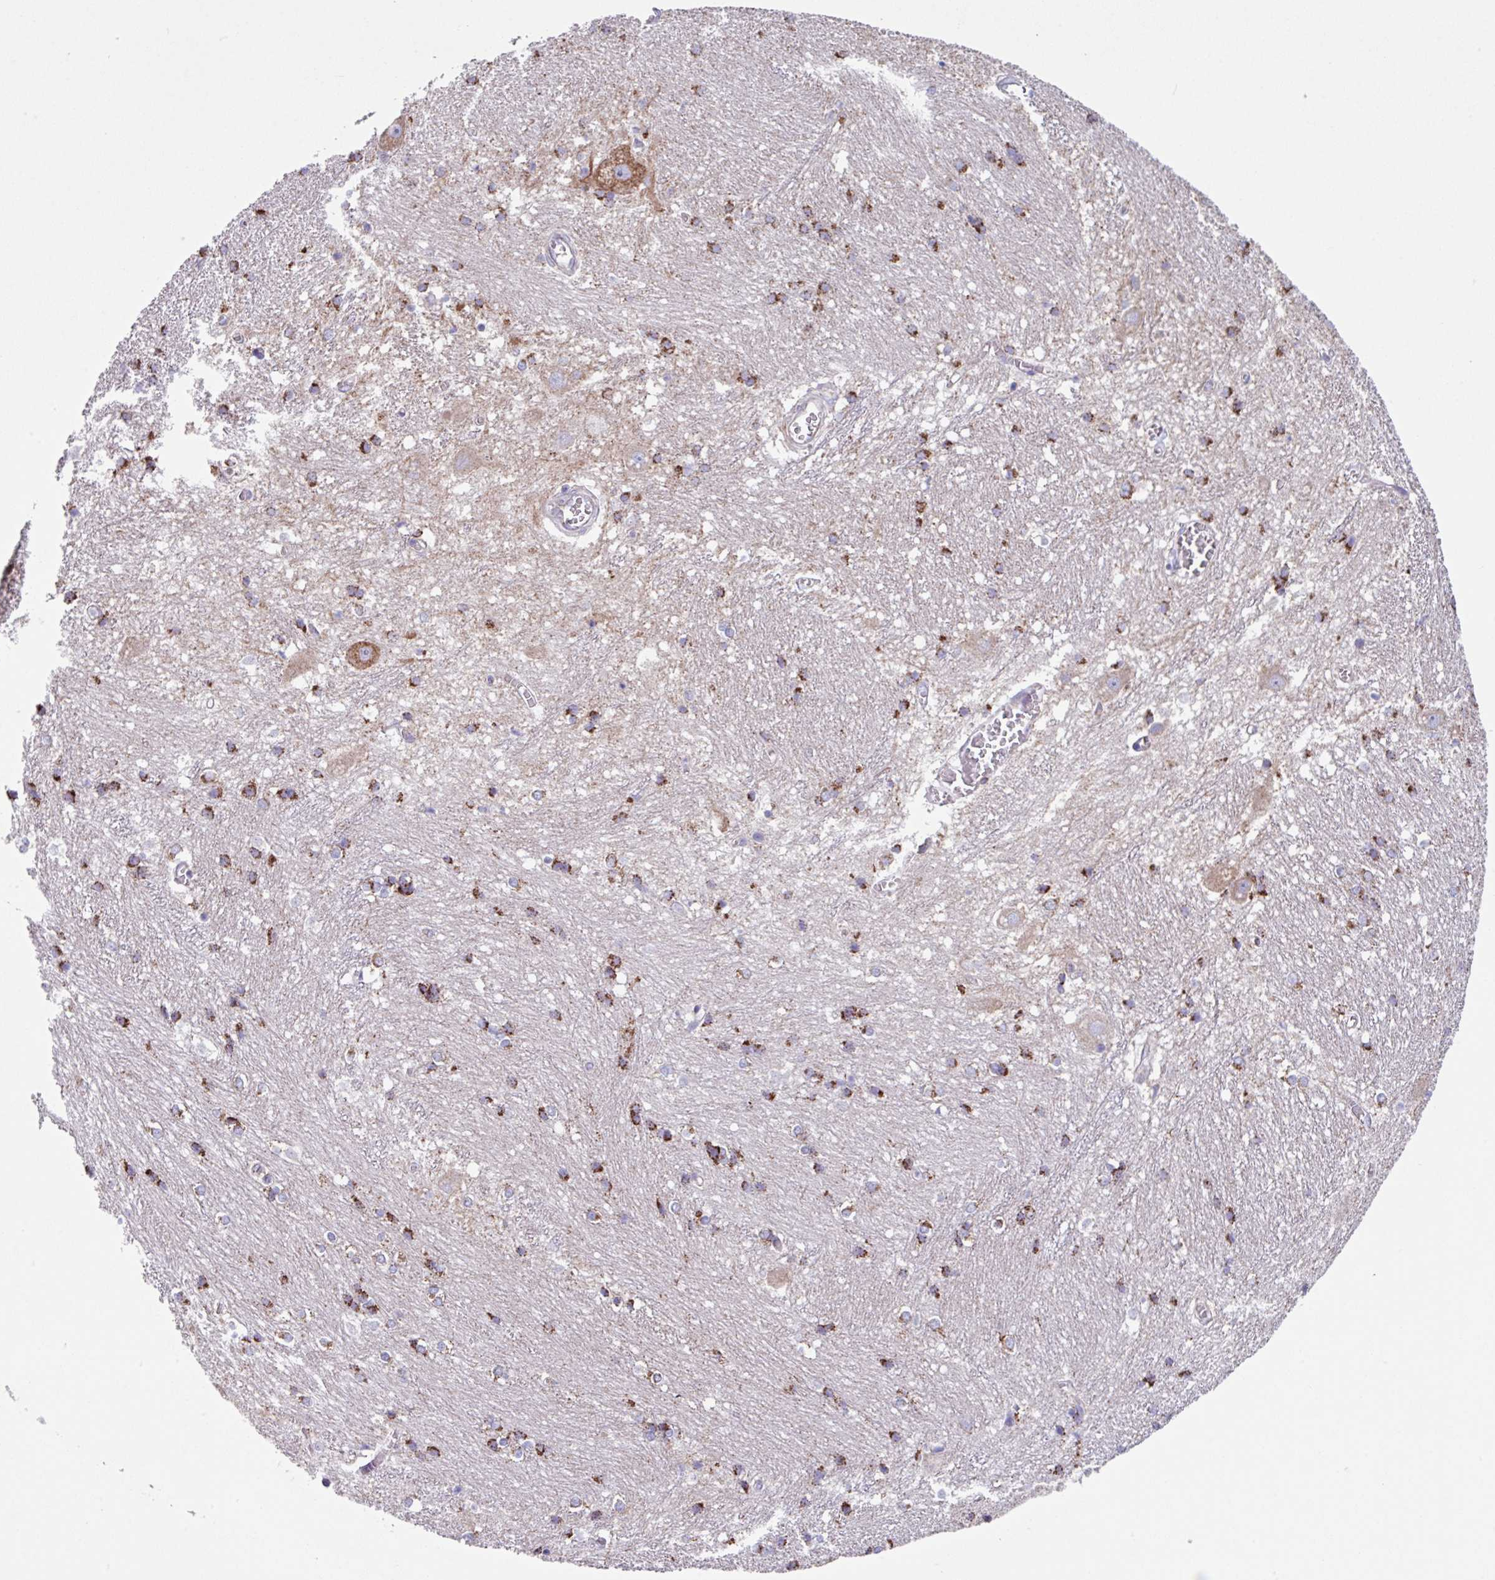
{"staining": {"intensity": "strong", "quantity": "<25%", "location": "cytoplasmic/membranous"}, "tissue": "caudate", "cell_type": "Glial cells", "image_type": "normal", "snomed": [{"axis": "morphology", "description": "Normal tissue, NOS"}, {"axis": "topography", "description": "Lateral ventricle wall"}], "caption": "This photomicrograph displays IHC staining of normal caudate, with medium strong cytoplasmic/membranous staining in approximately <25% of glial cells.", "gene": "OTULIN", "patient": {"sex": "male", "age": 37}}